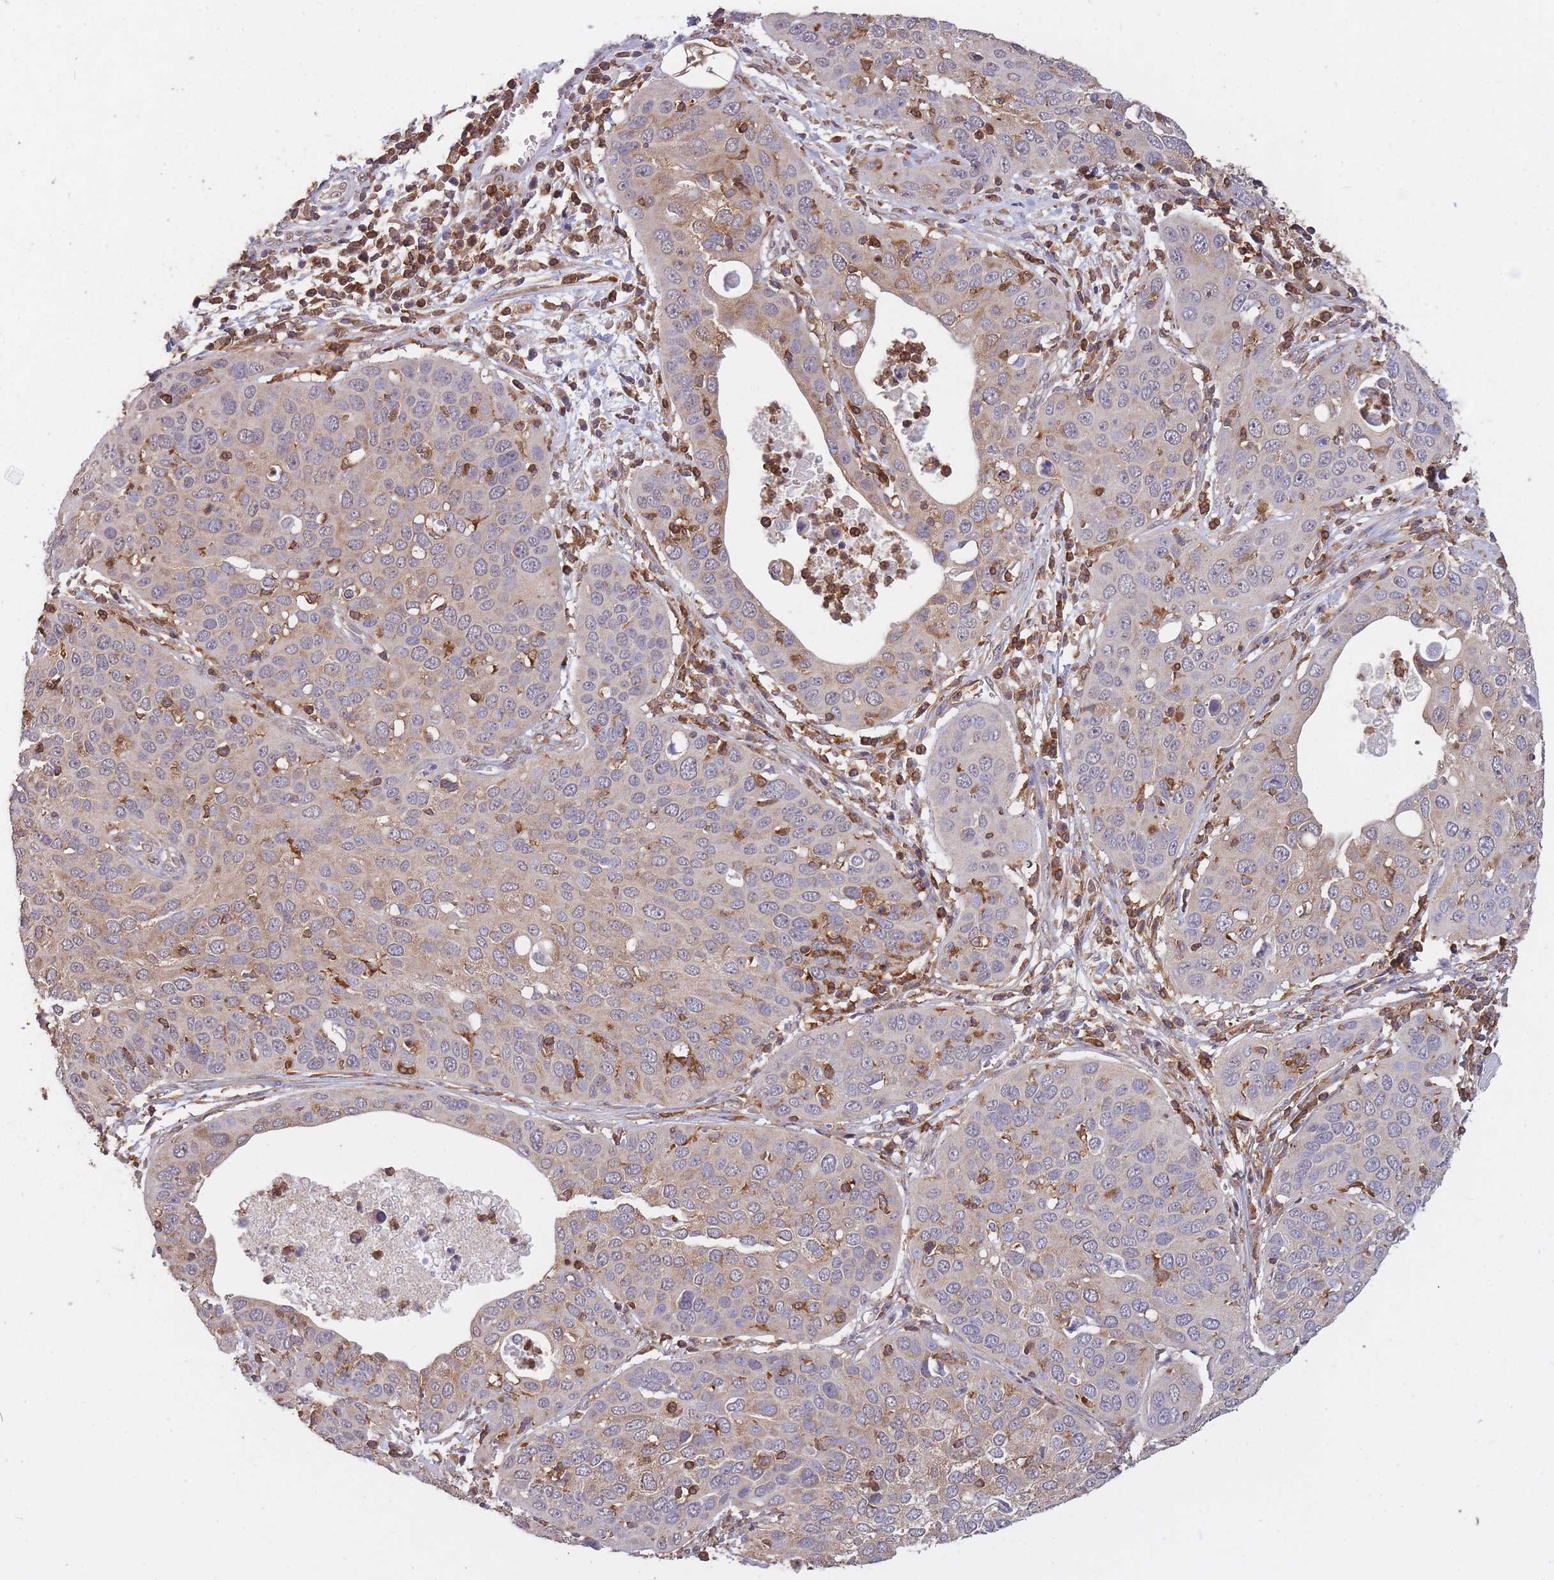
{"staining": {"intensity": "weak", "quantity": "<25%", "location": "cytoplasmic/membranous"}, "tissue": "cervical cancer", "cell_type": "Tumor cells", "image_type": "cancer", "snomed": [{"axis": "morphology", "description": "Squamous cell carcinoma, NOS"}, {"axis": "topography", "description": "Cervix"}], "caption": "IHC histopathology image of neoplastic tissue: human cervical squamous cell carcinoma stained with DAB shows no significant protein staining in tumor cells.", "gene": "GMIP", "patient": {"sex": "female", "age": 36}}